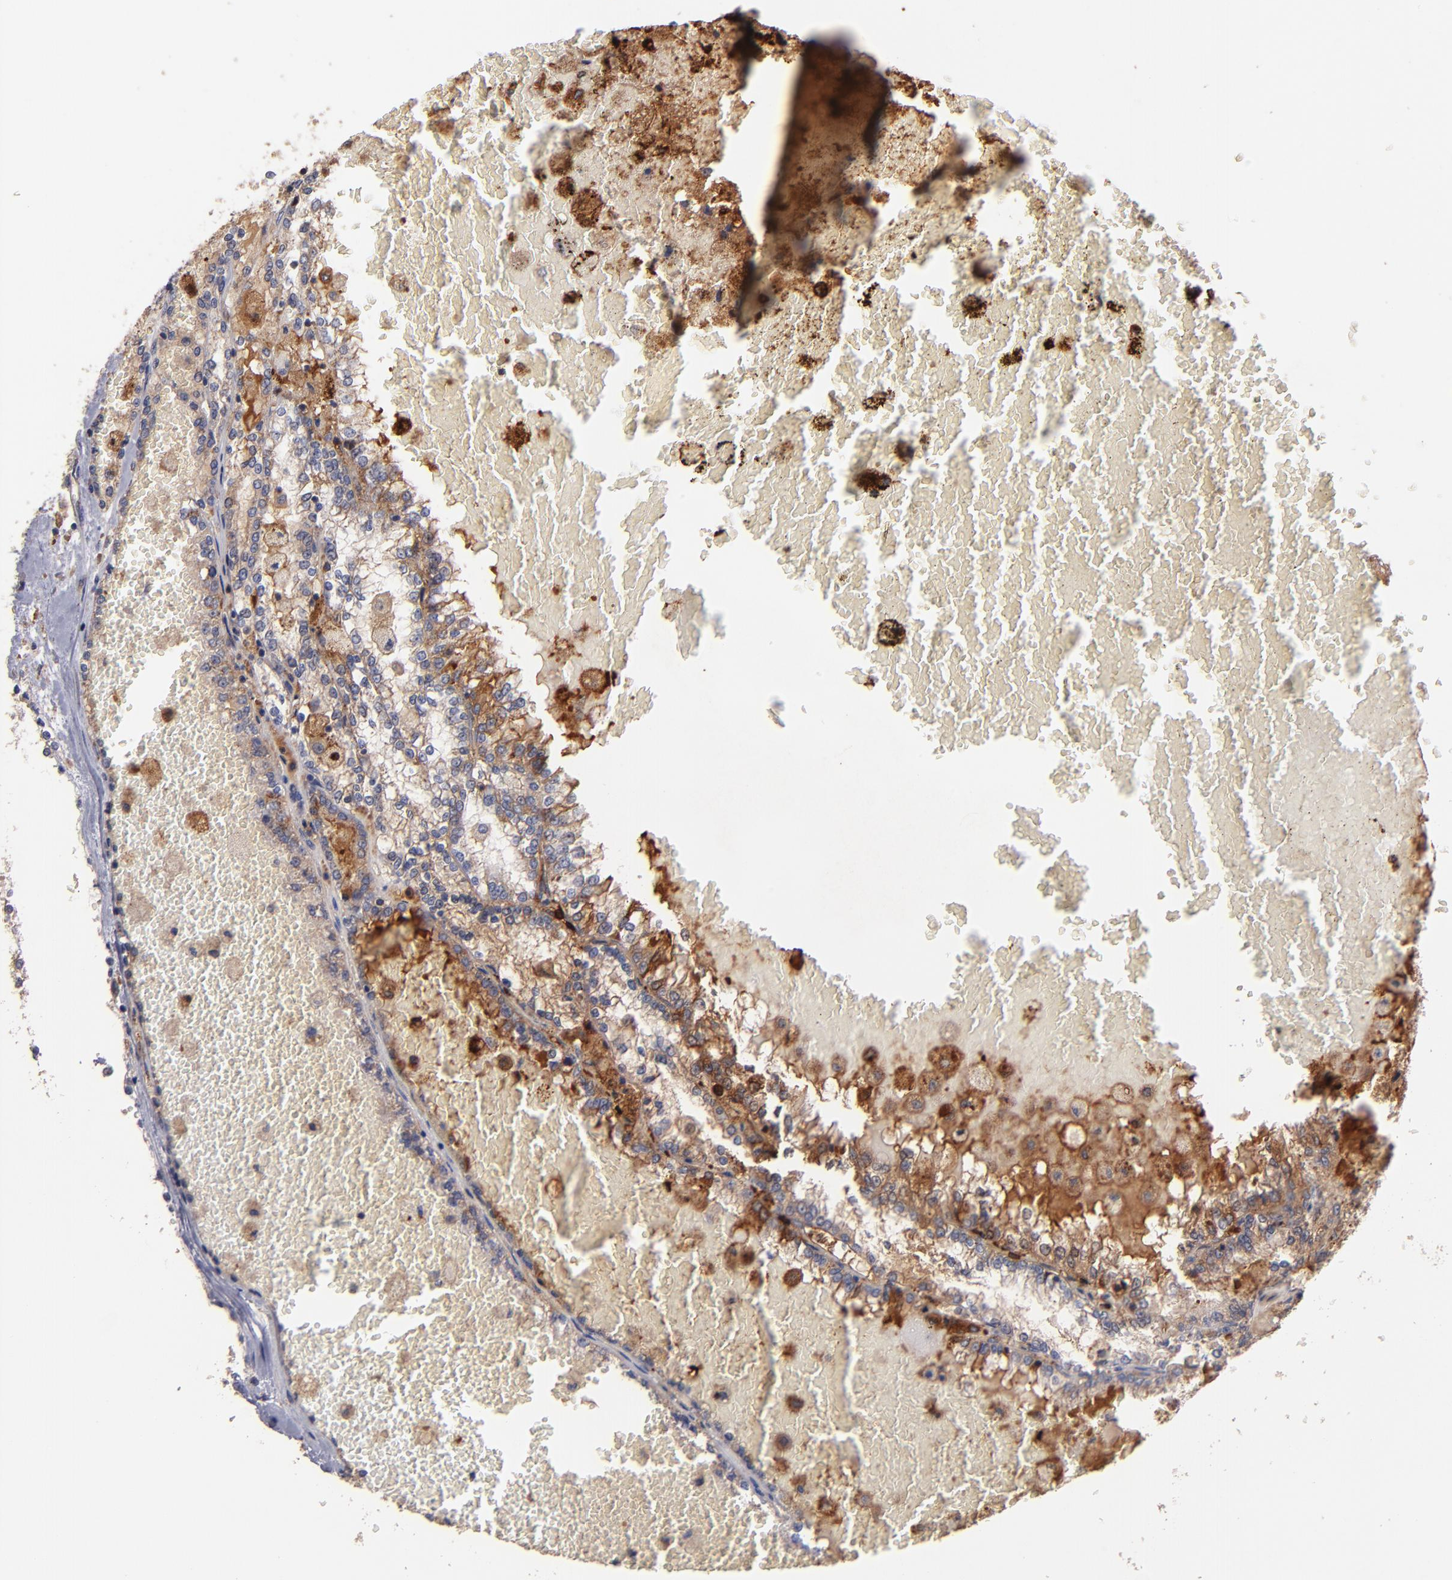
{"staining": {"intensity": "weak", "quantity": "25%-75%", "location": "cytoplasmic/membranous"}, "tissue": "renal cancer", "cell_type": "Tumor cells", "image_type": "cancer", "snomed": [{"axis": "morphology", "description": "Adenocarcinoma, NOS"}, {"axis": "topography", "description": "Kidney"}], "caption": "Renal cancer (adenocarcinoma) tissue demonstrates weak cytoplasmic/membranous positivity in approximately 25%-75% of tumor cells", "gene": "DIABLO", "patient": {"sex": "female", "age": 56}}